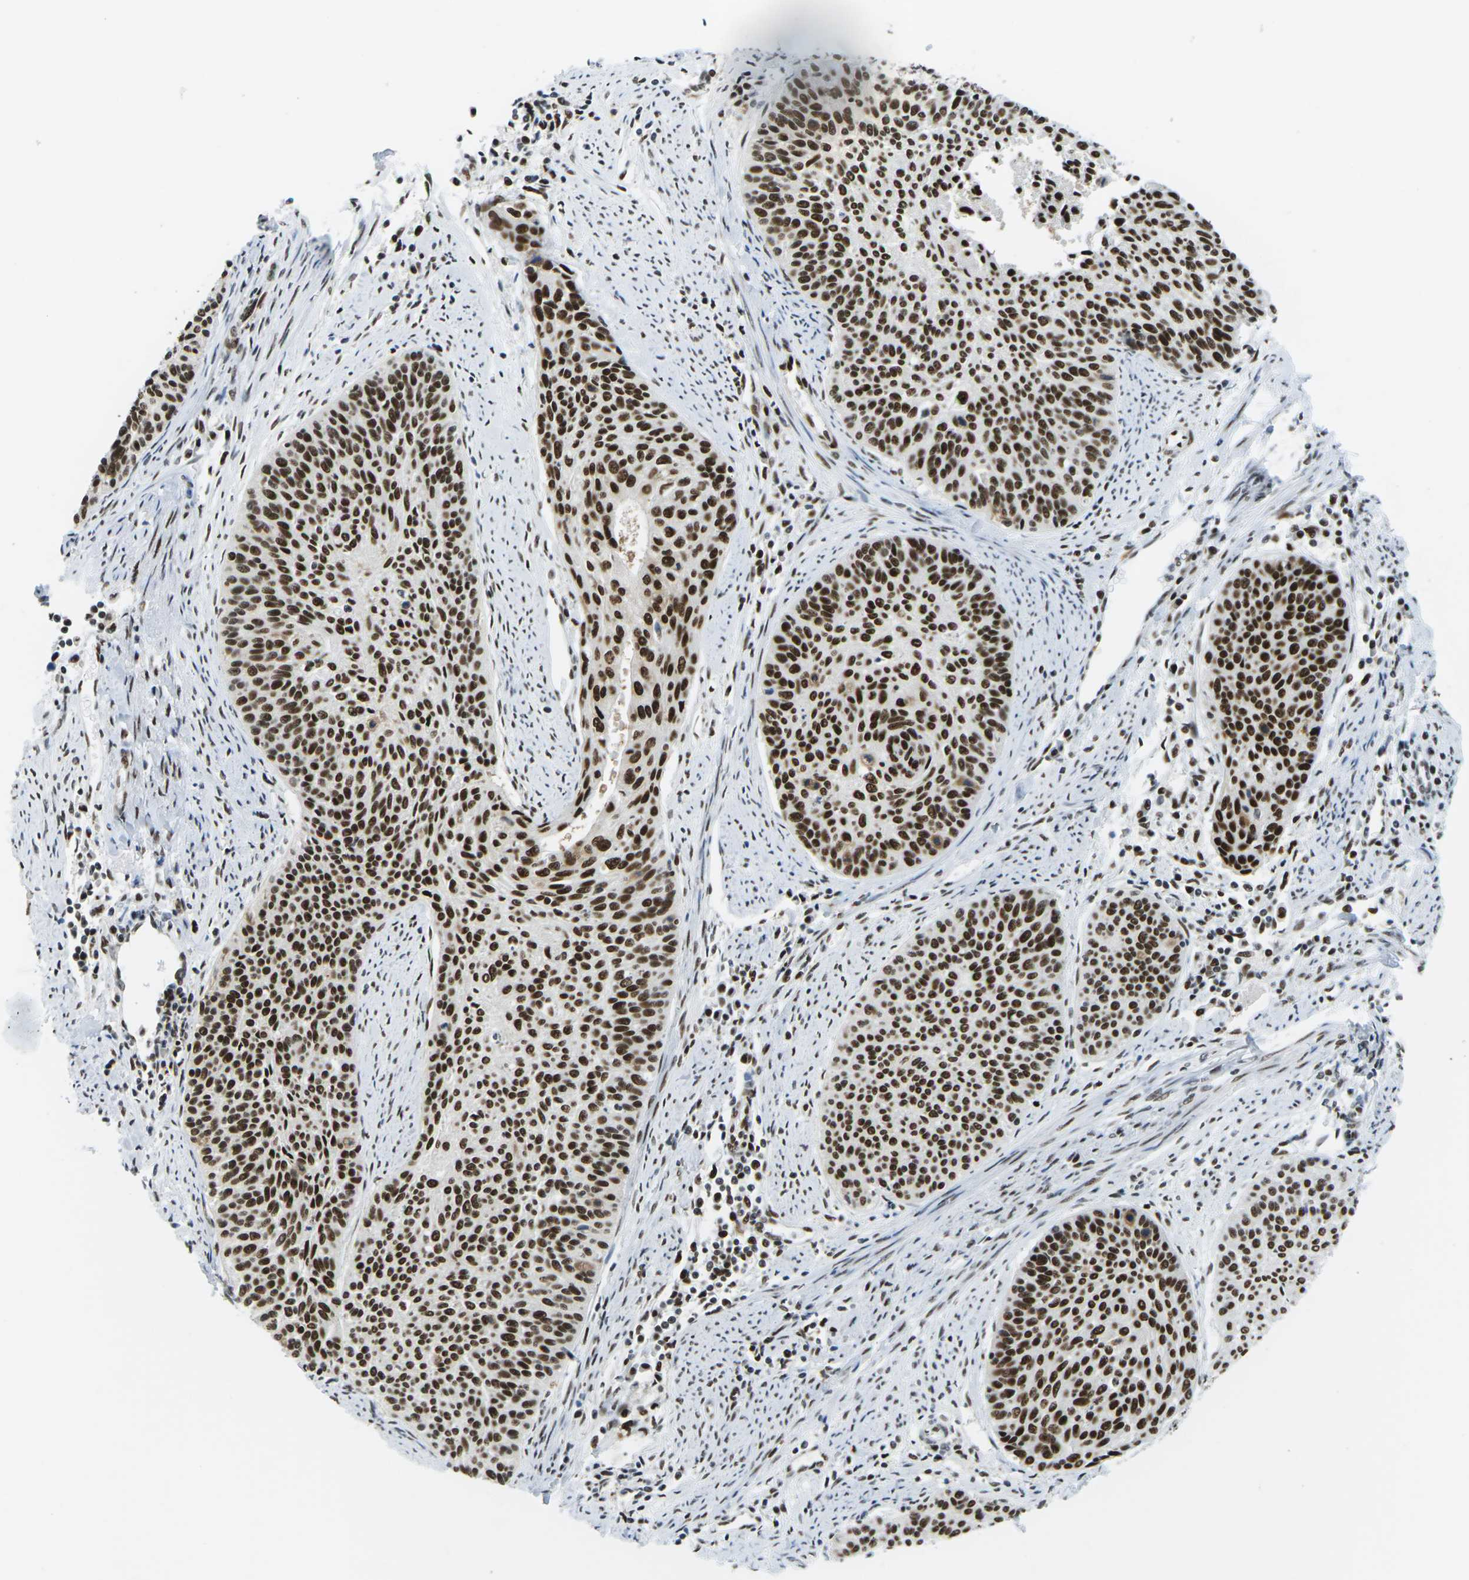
{"staining": {"intensity": "strong", "quantity": ">75%", "location": "nuclear"}, "tissue": "cervical cancer", "cell_type": "Tumor cells", "image_type": "cancer", "snomed": [{"axis": "morphology", "description": "Squamous cell carcinoma, NOS"}, {"axis": "topography", "description": "Cervix"}], "caption": "Immunohistochemistry (DAB) staining of human cervical cancer displays strong nuclear protein positivity in about >75% of tumor cells. Using DAB (3,3'-diaminobenzidine) (brown) and hematoxylin (blue) stains, captured at high magnification using brightfield microscopy.", "gene": "PSME3", "patient": {"sex": "female", "age": 55}}